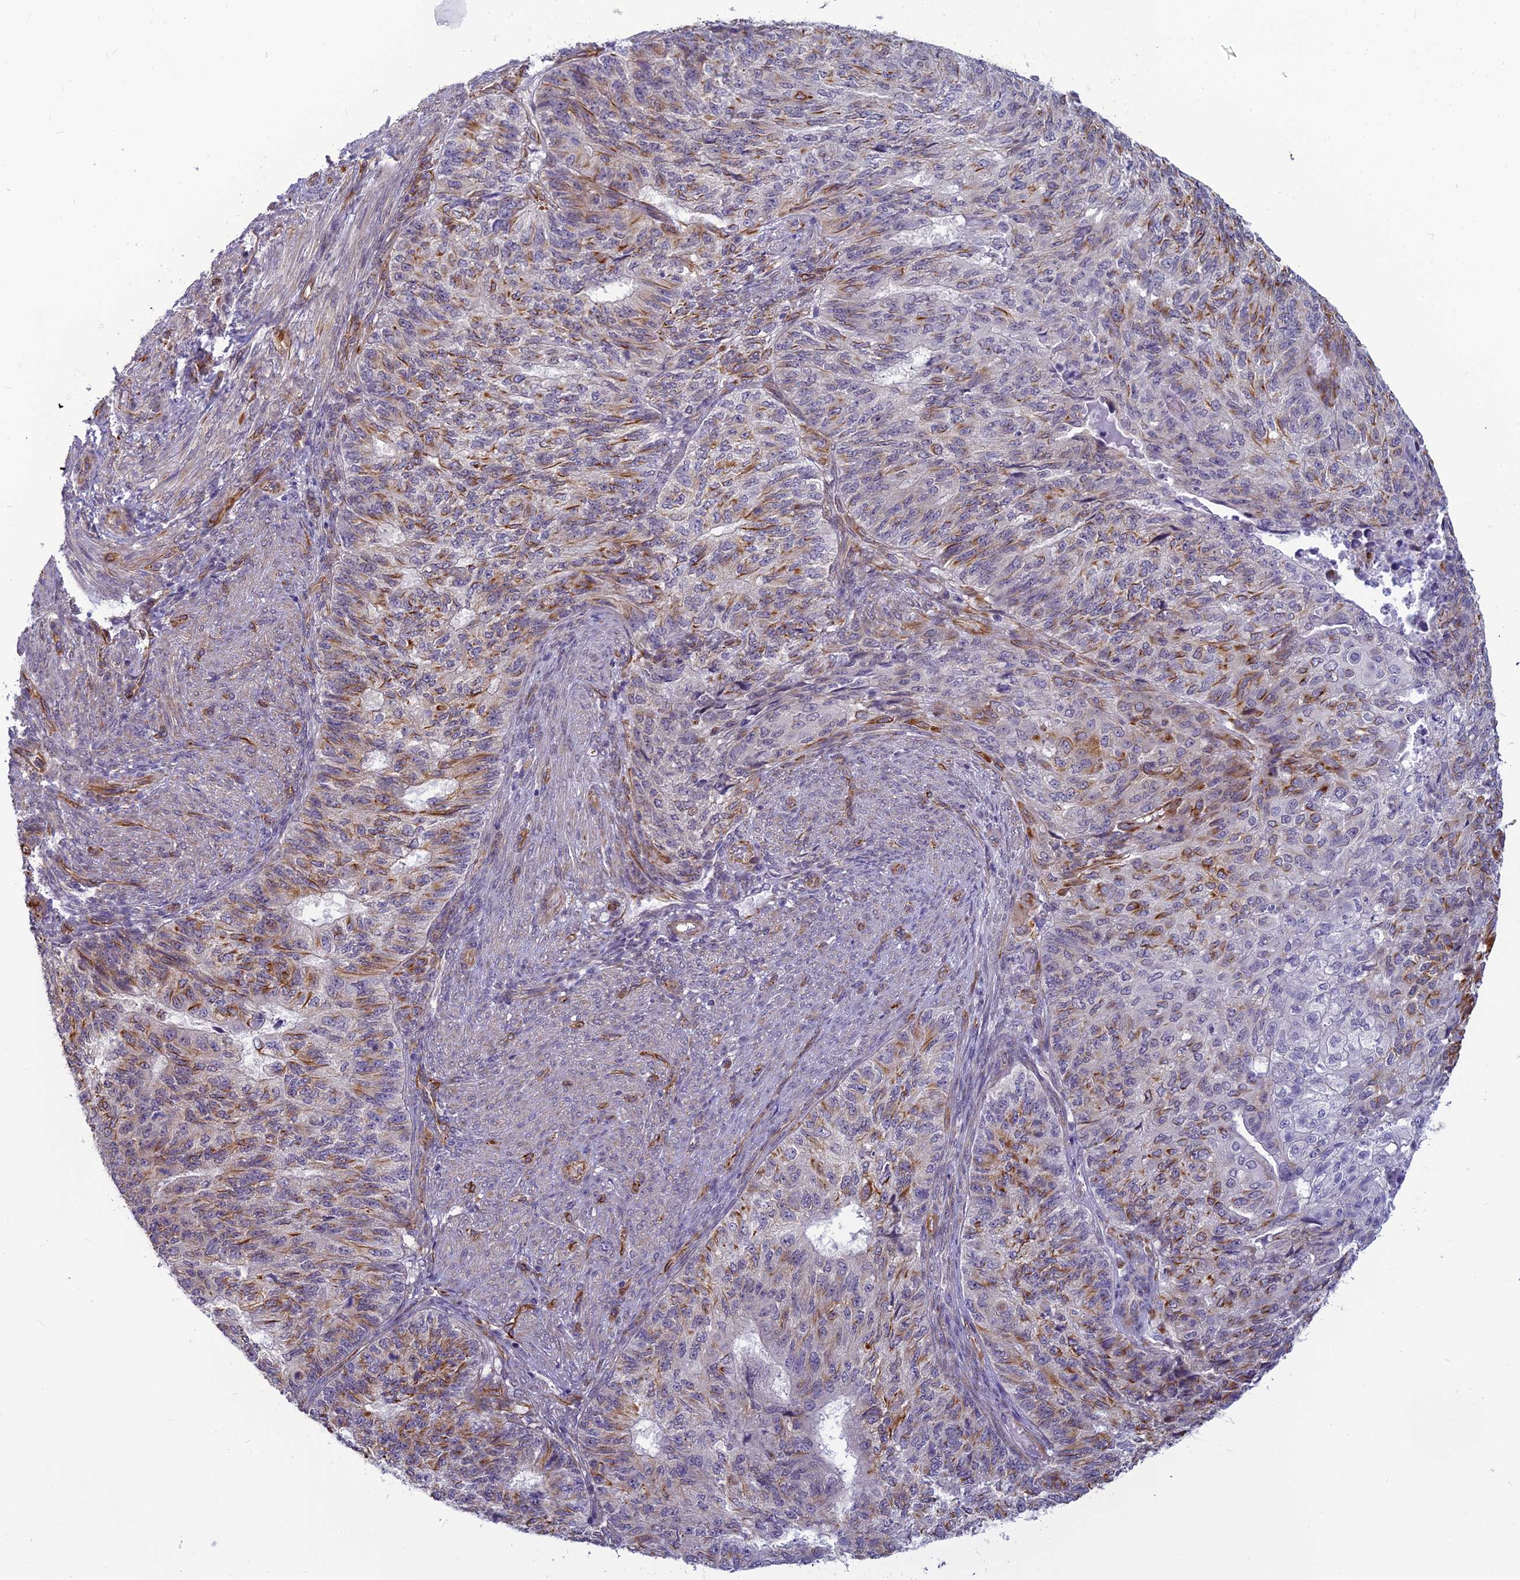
{"staining": {"intensity": "moderate", "quantity": "25%-75%", "location": "cytoplasmic/membranous"}, "tissue": "endometrial cancer", "cell_type": "Tumor cells", "image_type": "cancer", "snomed": [{"axis": "morphology", "description": "Adenocarcinoma, NOS"}, {"axis": "topography", "description": "Endometrium"}], "caption": "IHC staining of endometrial cancer, which shows medium levels of moderate cytoplasmic/membranous positivity in about 25%-75% of tumor cells indicating moderate cytoplasmic/membranous protein staining. The staining was performed using DAB (brown) for protein detection and nuclei were counterstained in hematoxylin (blue).", "gene": "RGL3", "patient": {"sex": "female", "age": 32}}